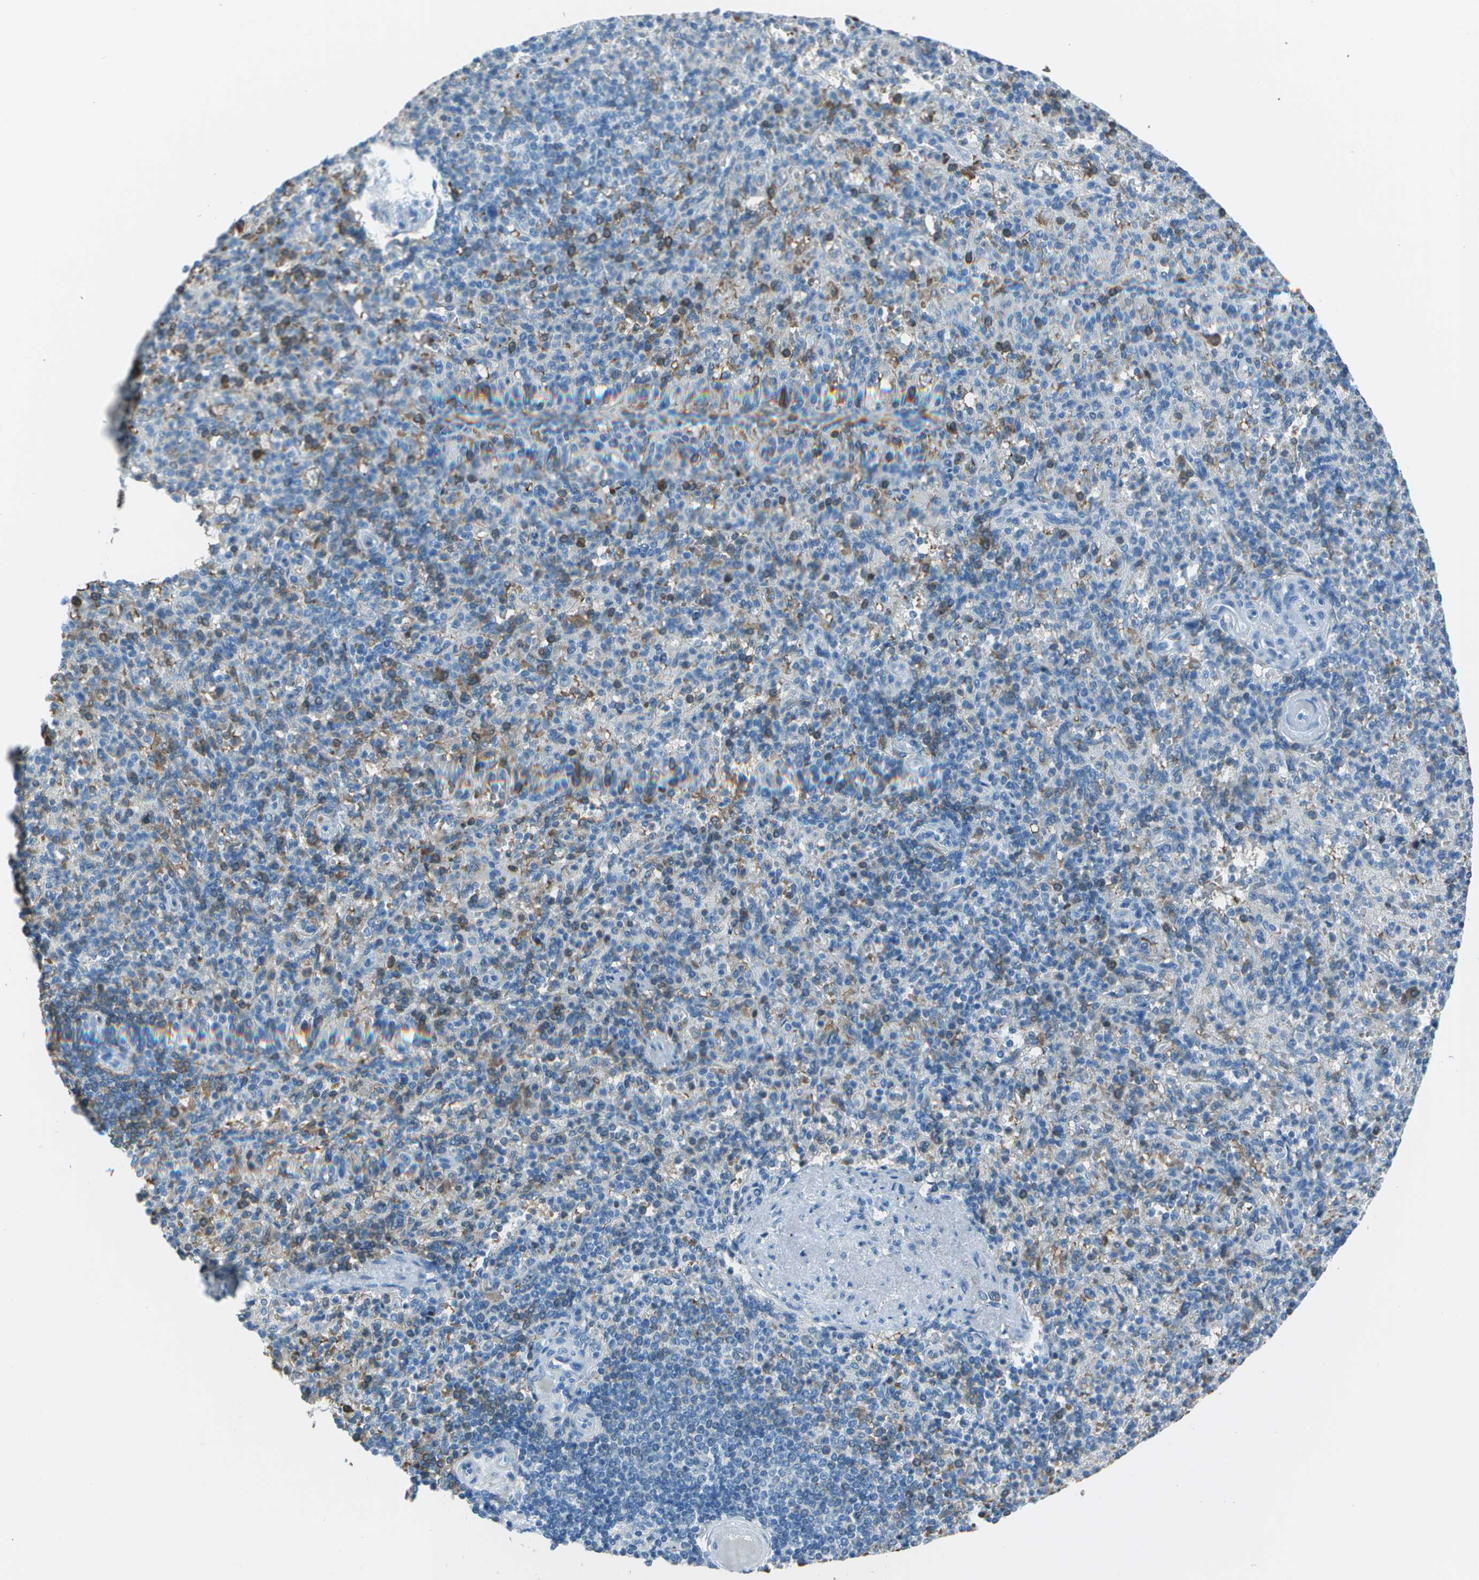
{"staining": {"intensity": "moderate", "quantity": "<25%", "location": "cytoplasmic/membranous"}, "tissue": "spleen", "cell_type": "Cells in red pulp", "image_type": "normal", "snomed": [{"axis": "morphology", "description": "Normal tissue, NOS"}, {"axis": "topography", "description": "Spleen"}], "caption": "Protein analysis of benign spleen demonstrates moderate cytoplasmic/membranous staining in about <25% of cells in red pulp.", "gene": "ASL", "patient": {"sex": "female", "age": 74}}